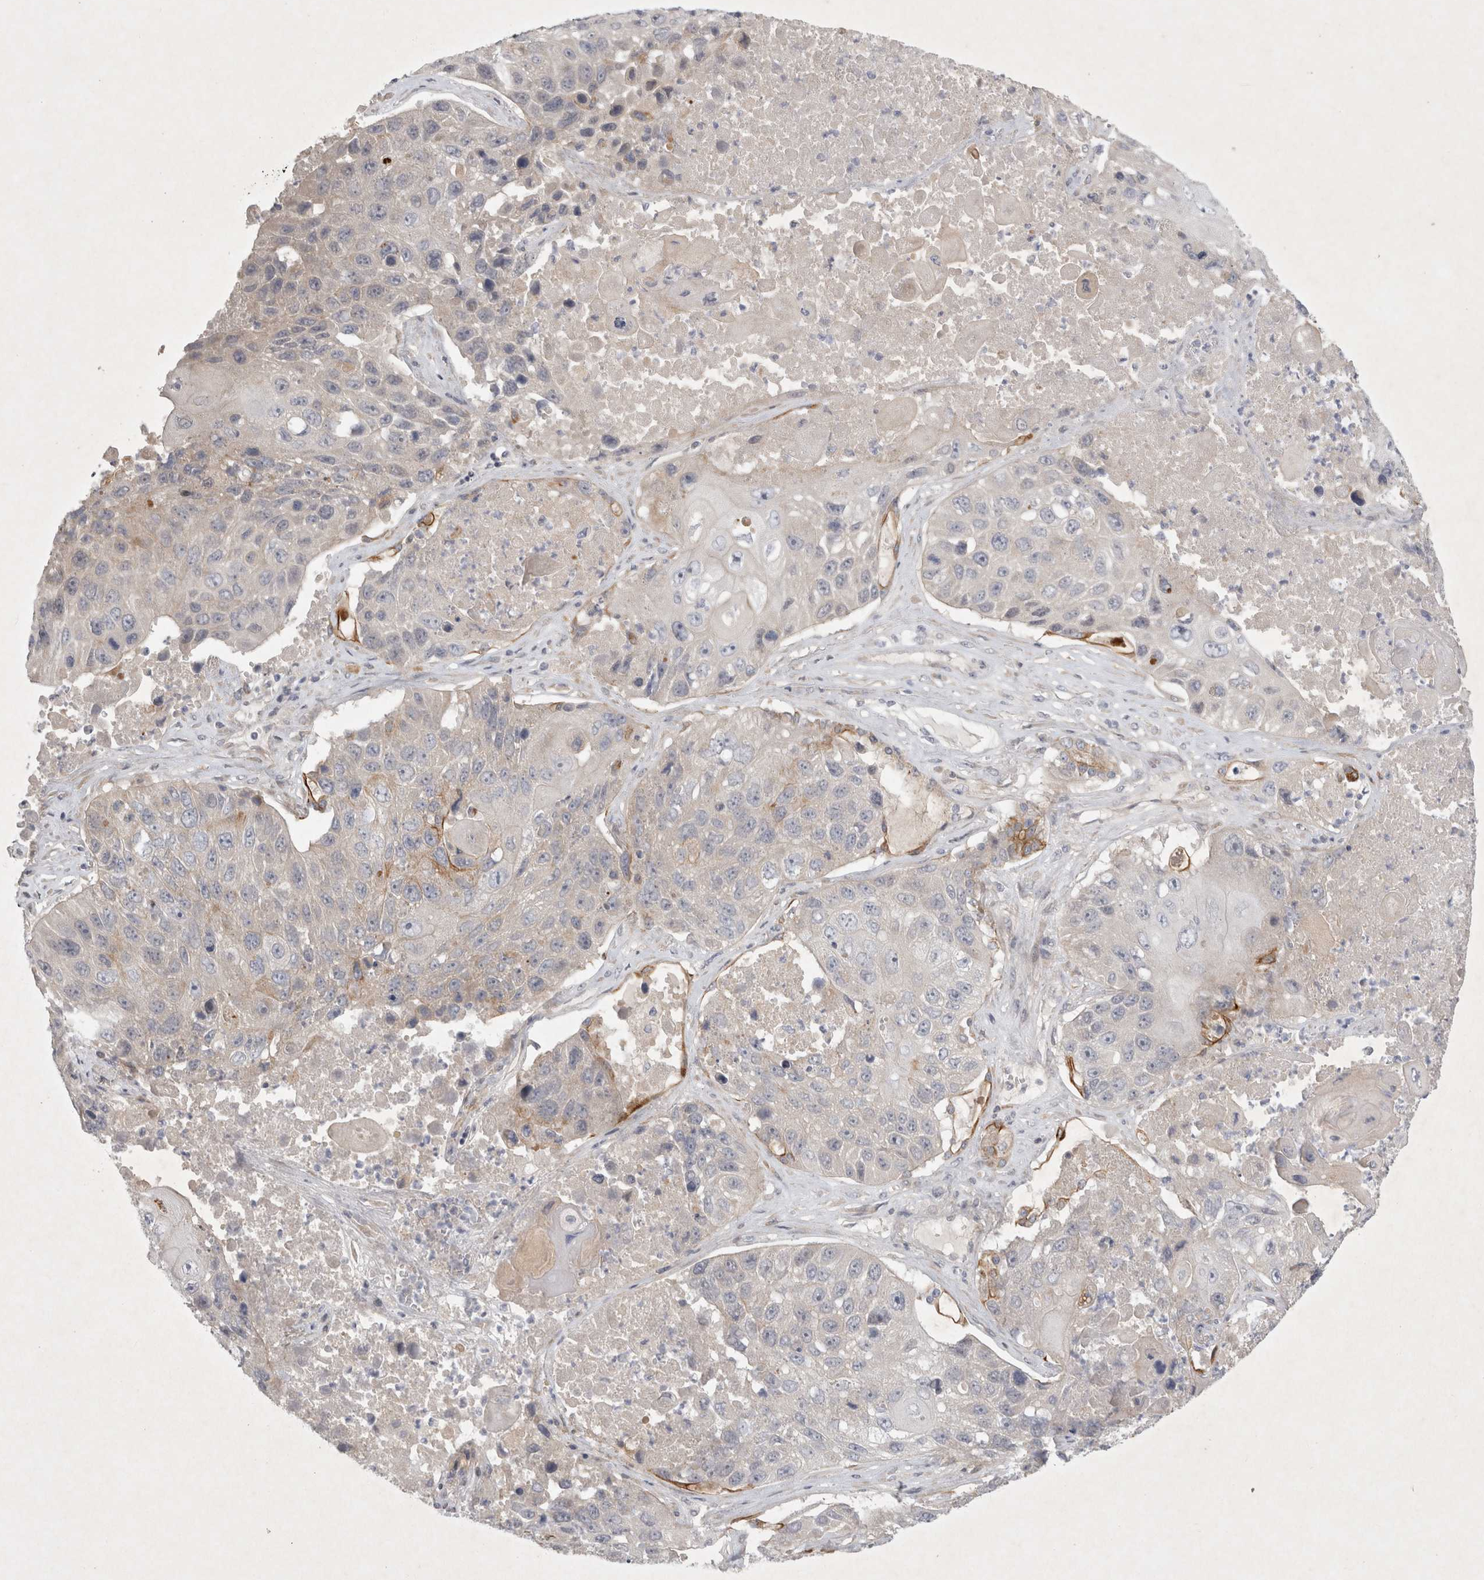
{"staining": {"intensity": "moderate", "quantity": "<25%", "location": "cytoplasmic/membranous"}, "tissue": "lung cancer", "cell_type": "Tumor cells", "image_type": "cancer", "snomed": [{"axis": "morphology", "description": "Squamous cell carcinoma, NOS"}, {"axis": "topography", "description": "Lung"}], "caption": "Lung squamous cell carcinoma tissue reveals moderate cytoplasmic/membranous expression in approximately <25% of tumor cells", "gene": "BZW2", "patient": {"sex": "male", "age": 61}}